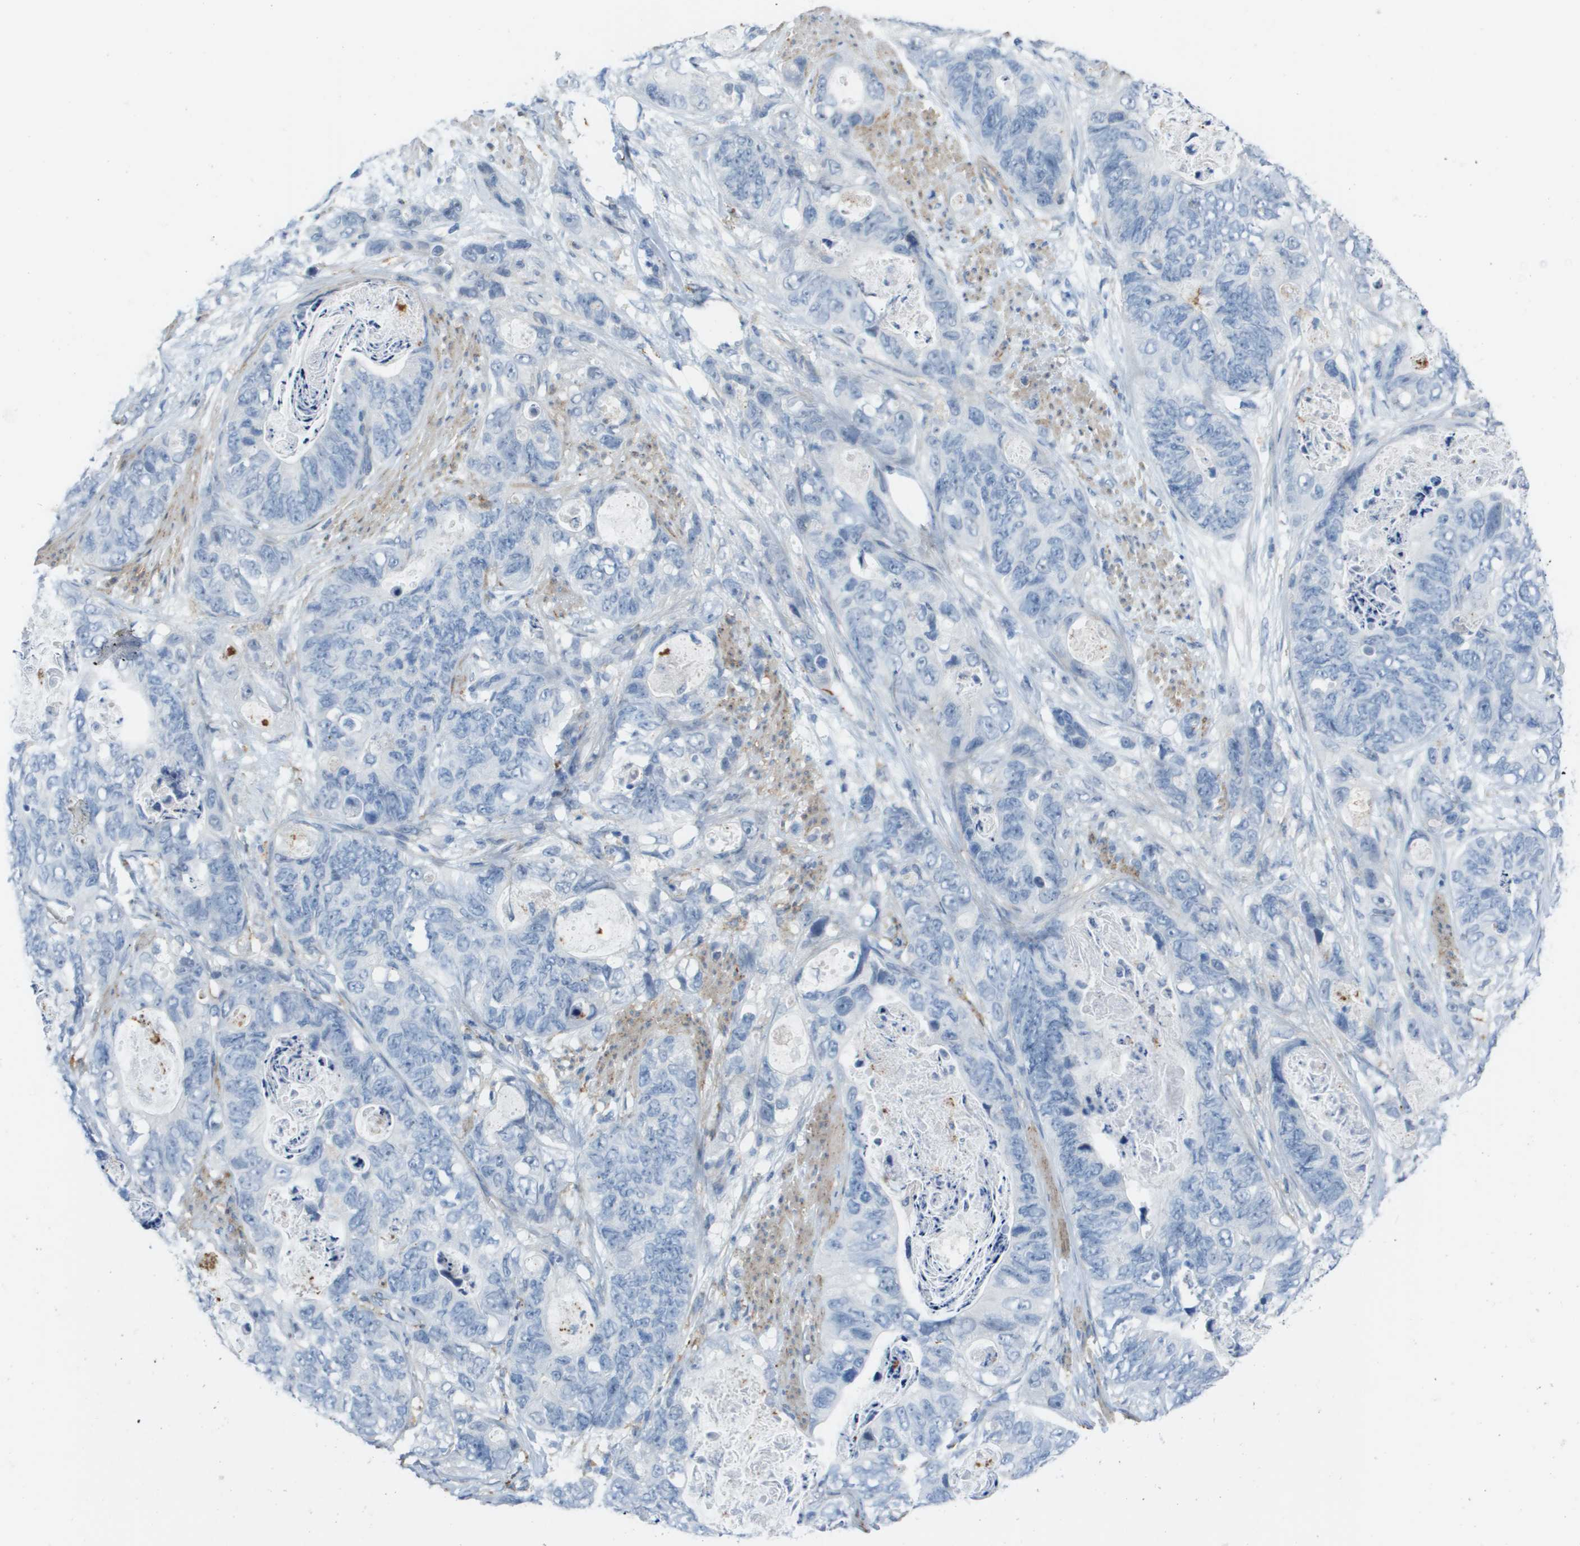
{"staining": {"intensity": "negative", "quantity": "none", "location": "none"}, "tissue": "stomach cancer", "cell_type": "Tumor cells", "image_type": "cancer", "snomed": [{"axis": "morphology", "description": "Adenocarcinoma, NOS"}, {"axis": "topography", "description": "Stomach"}], "caption": "The photomicrograph demonstrates no significant positivity in tumor cells of adenocarcinoma (stomach). Nuclei are stained in blue.", "gene": "ZBTB43", "patient": {"sex": "female", "age": 89}}